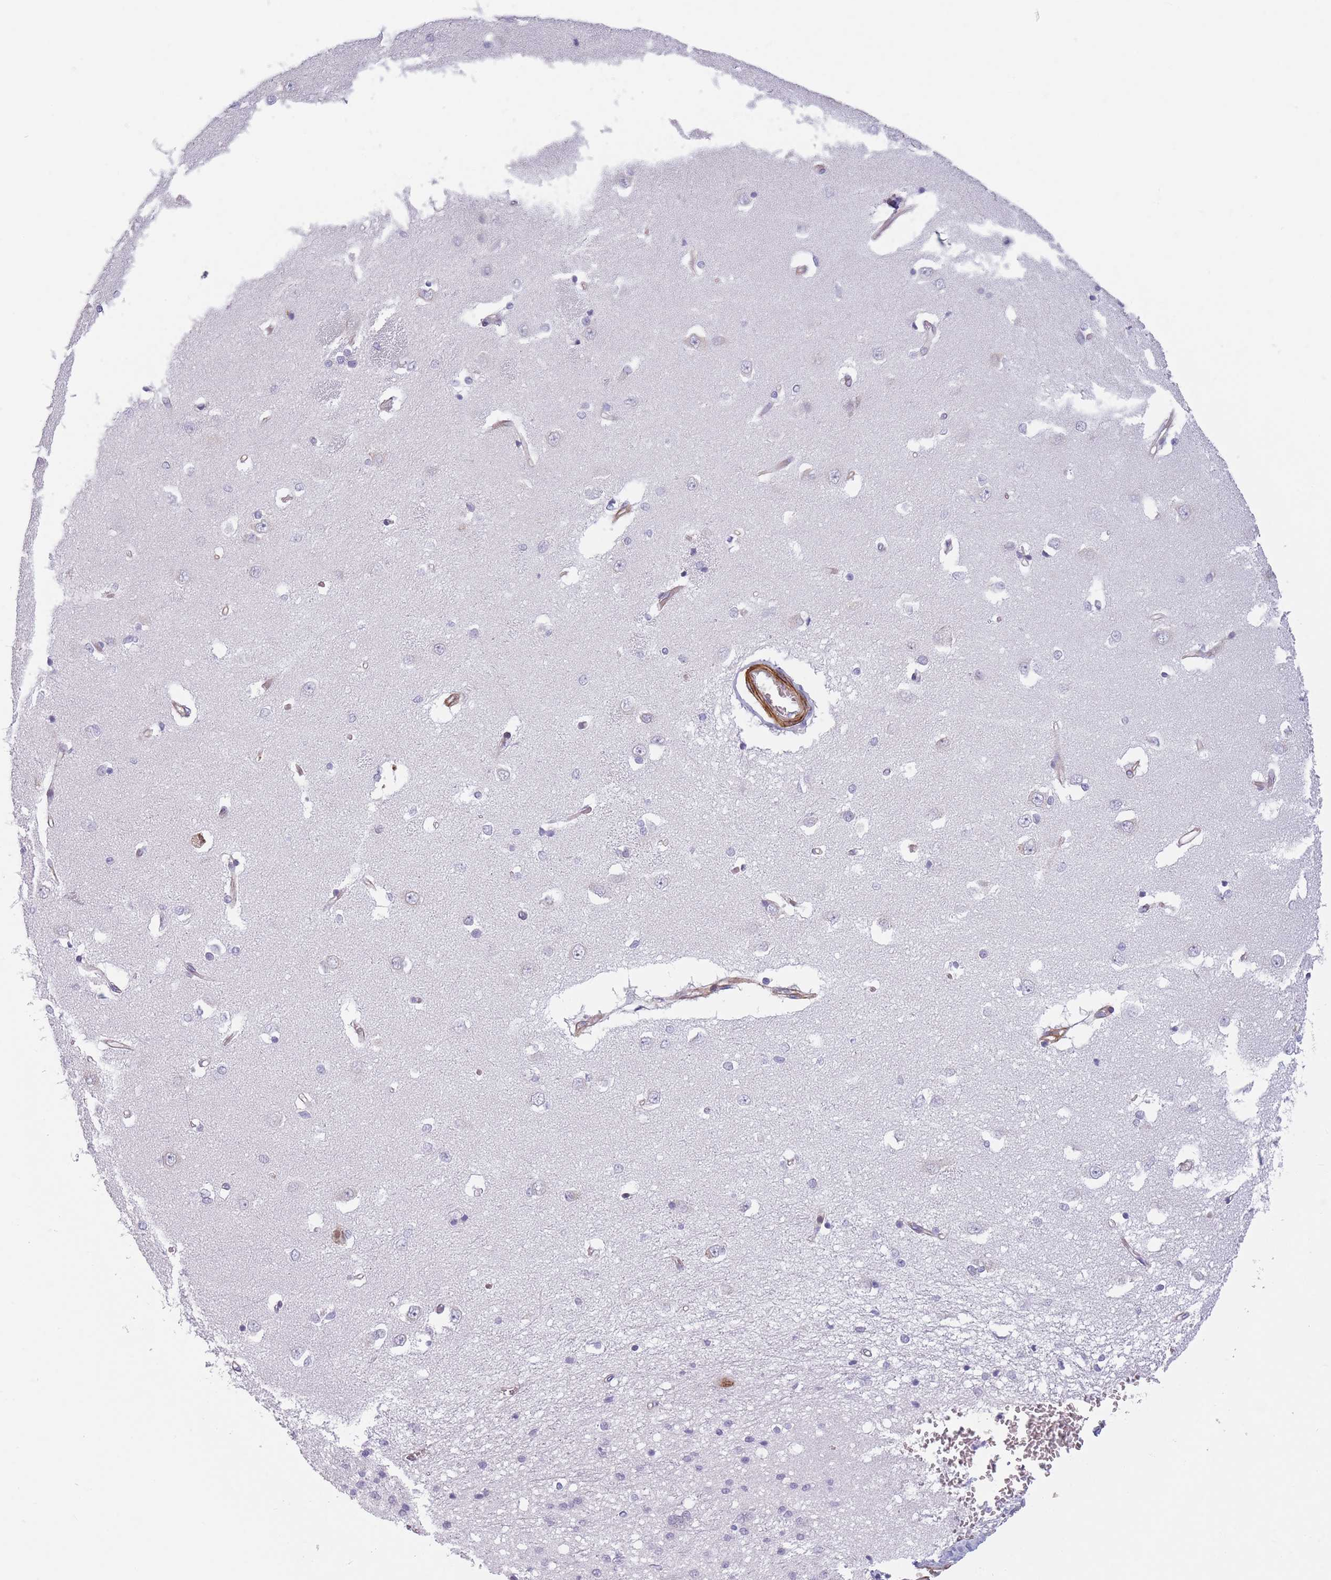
{"staining": {"intensity": "negative", "quantity": "none", "location": "none"}, "tissue": "caudate", "cell_type": "Glial cells", "image_type": "normal", "snomed": [{"axis": "morphology", "description": "Normal tissue, NOS"}, {"axis": "topography", "description": "Lateral ventricle wall"}], "caption": "DAB immunohistochemical staining of unremarkable human caudate demonstrates no significant staining in glial cells.", "gene": "OR6B2", "patient": {"sex": "male", "age": 37}}